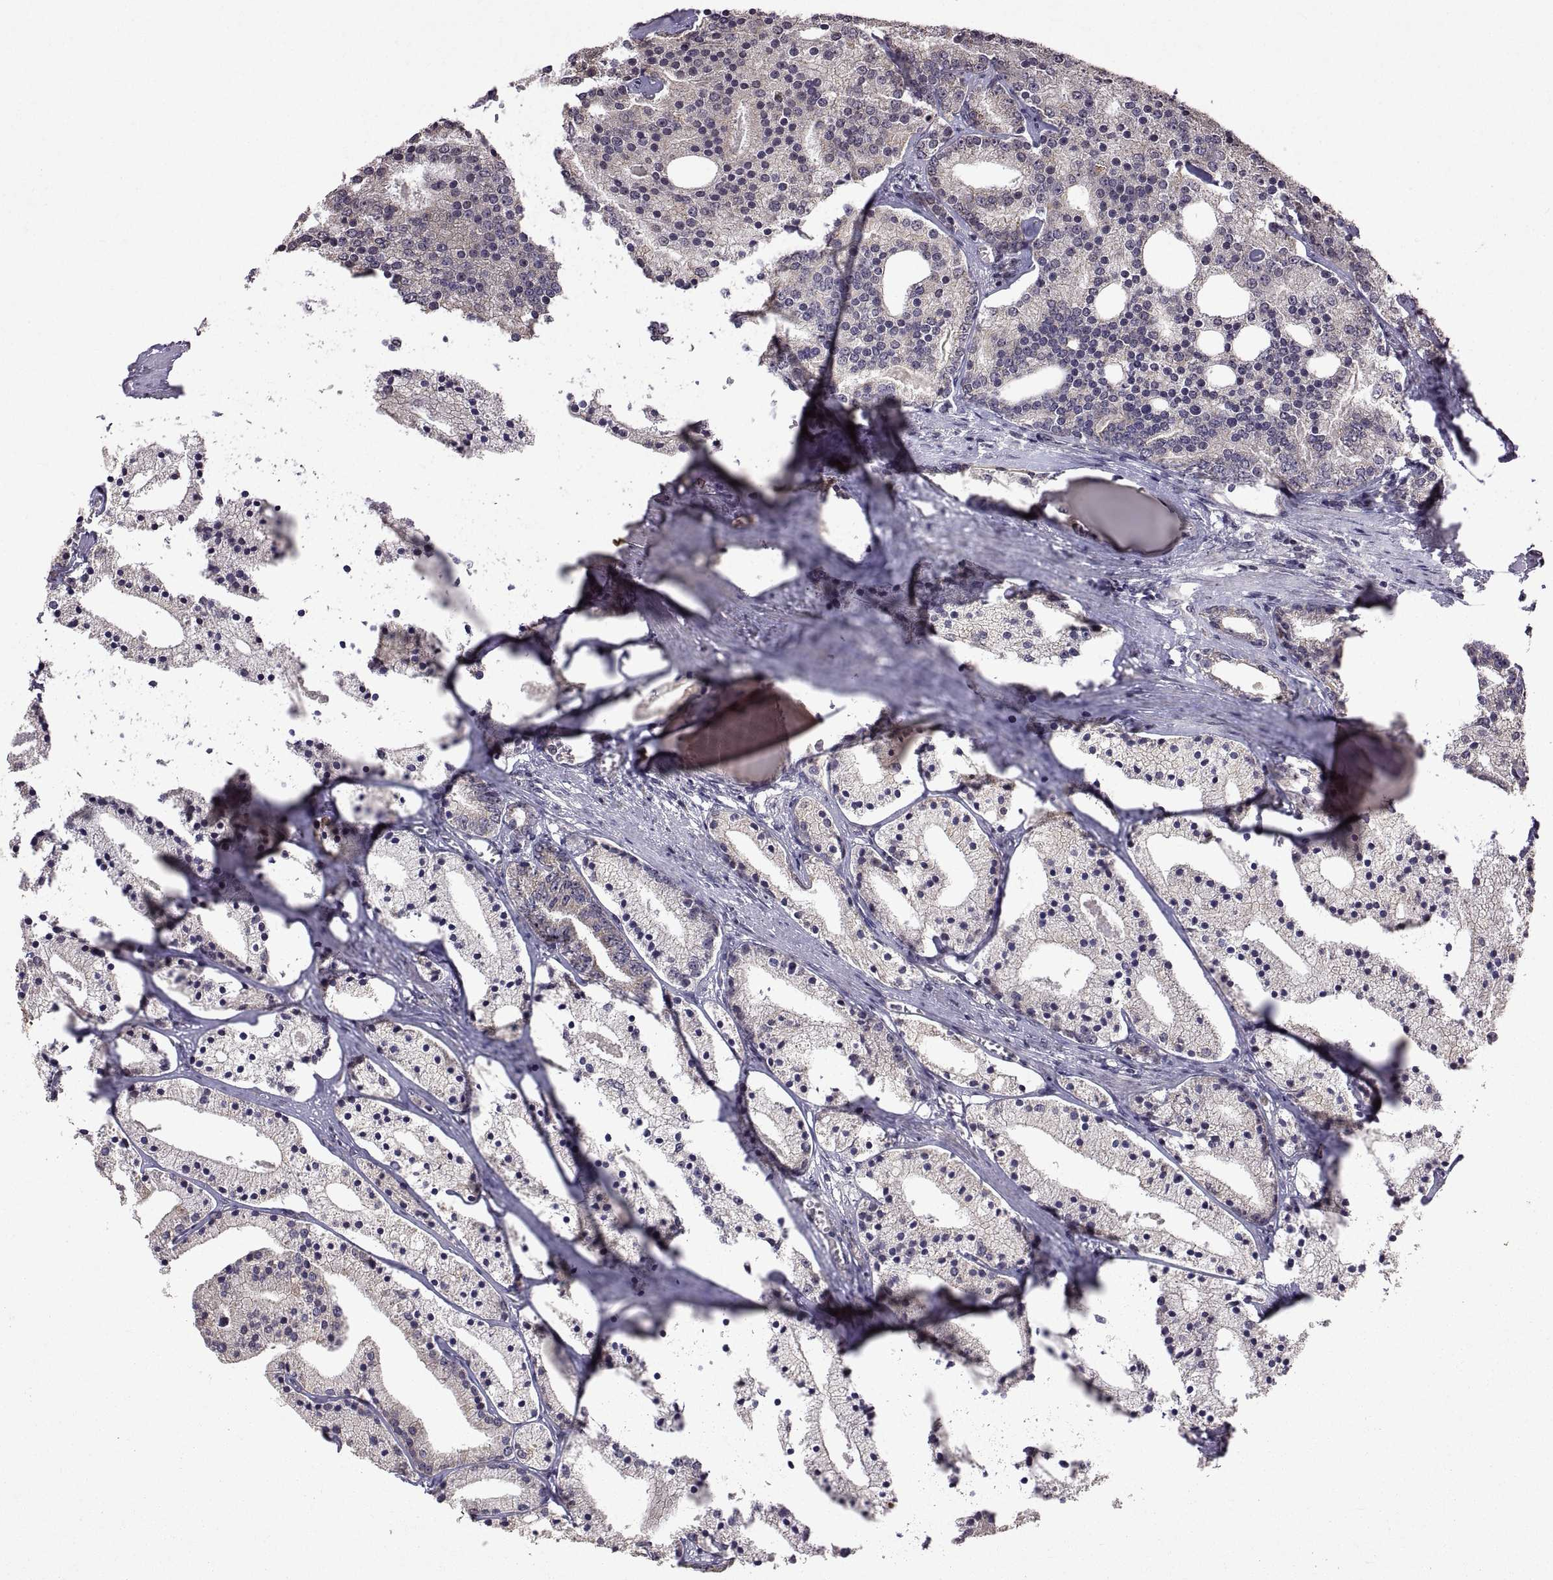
{"staining": {"intensity": "negative", "quantity": "none", "location": "none"}, "tissue": "prostate cancer", "cell_type": "Tumor cells", "image_type": "cancer", "snomed": [{"axis": "morphology", "description": "Adenocarcinoma, NOS"}, {"axis": "topography", "description": "Prostate"}], "caption": "Immunohistochemistry of human prostate cancer displays no expression in tumor cells.", "gene": "LAMA1", "patient": {"sex": "male", "age": 69}}